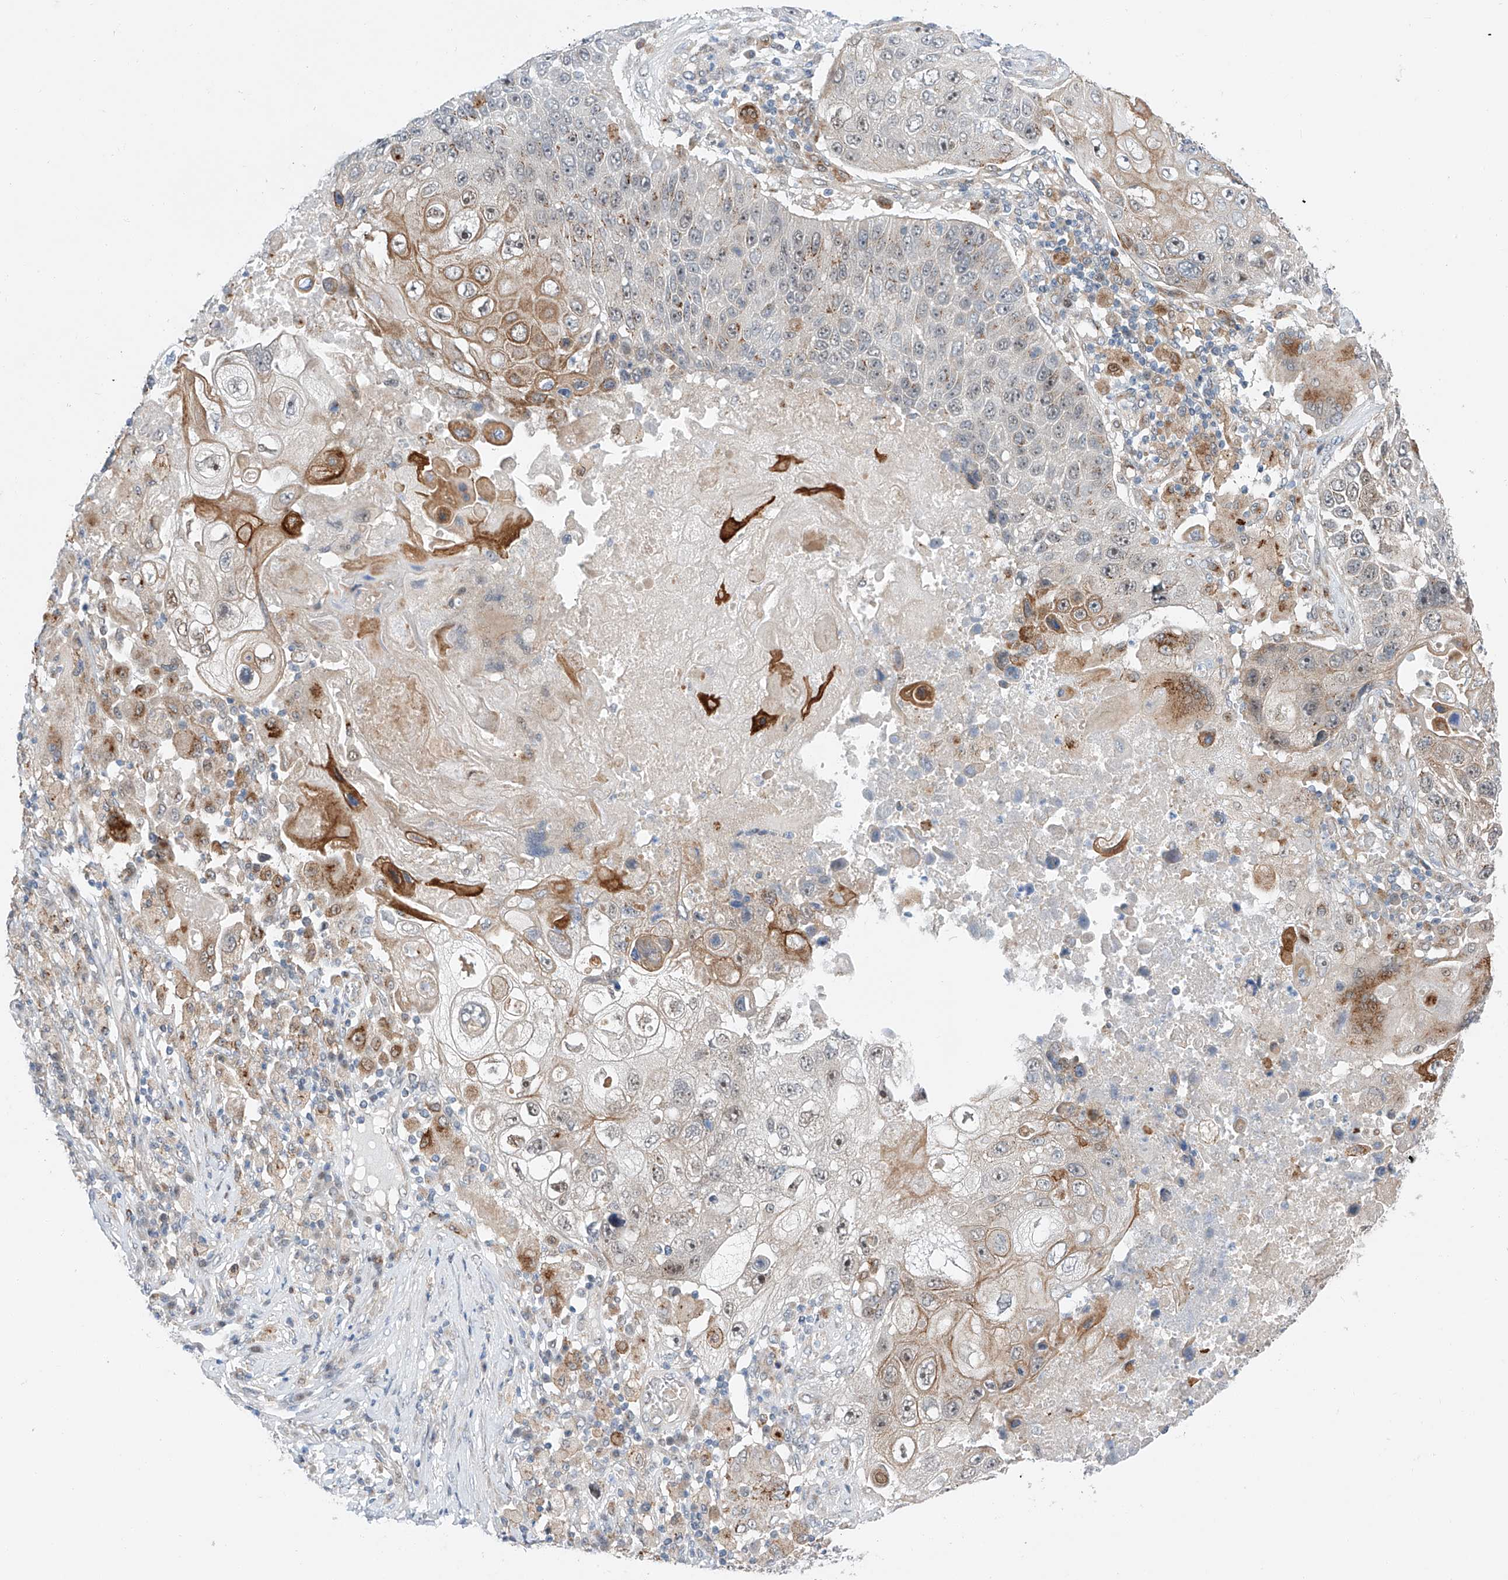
{"staining": {"intensity": "moderate", "quantity": "<25%", "location": "cytoplasmic/membranous,nuclear"}, "tissue": "lung cancer", "cell_type": "Tumor cells", "image_type": "cancer", "snomed": [{"axis": "morphology", "description": "Squamous cell carcinoma, NOS"}, {"axis": "topography", "description": "Lung"}], "caption": "Protein staining of squamous cell carcinoma (lung) tissue shows moderate cytoplasmic/membranous and nuclear positivity in approximately <25% of tumor cells.", "gene": "CLDND1", "patient": {"sex": "male", "age": 61}}